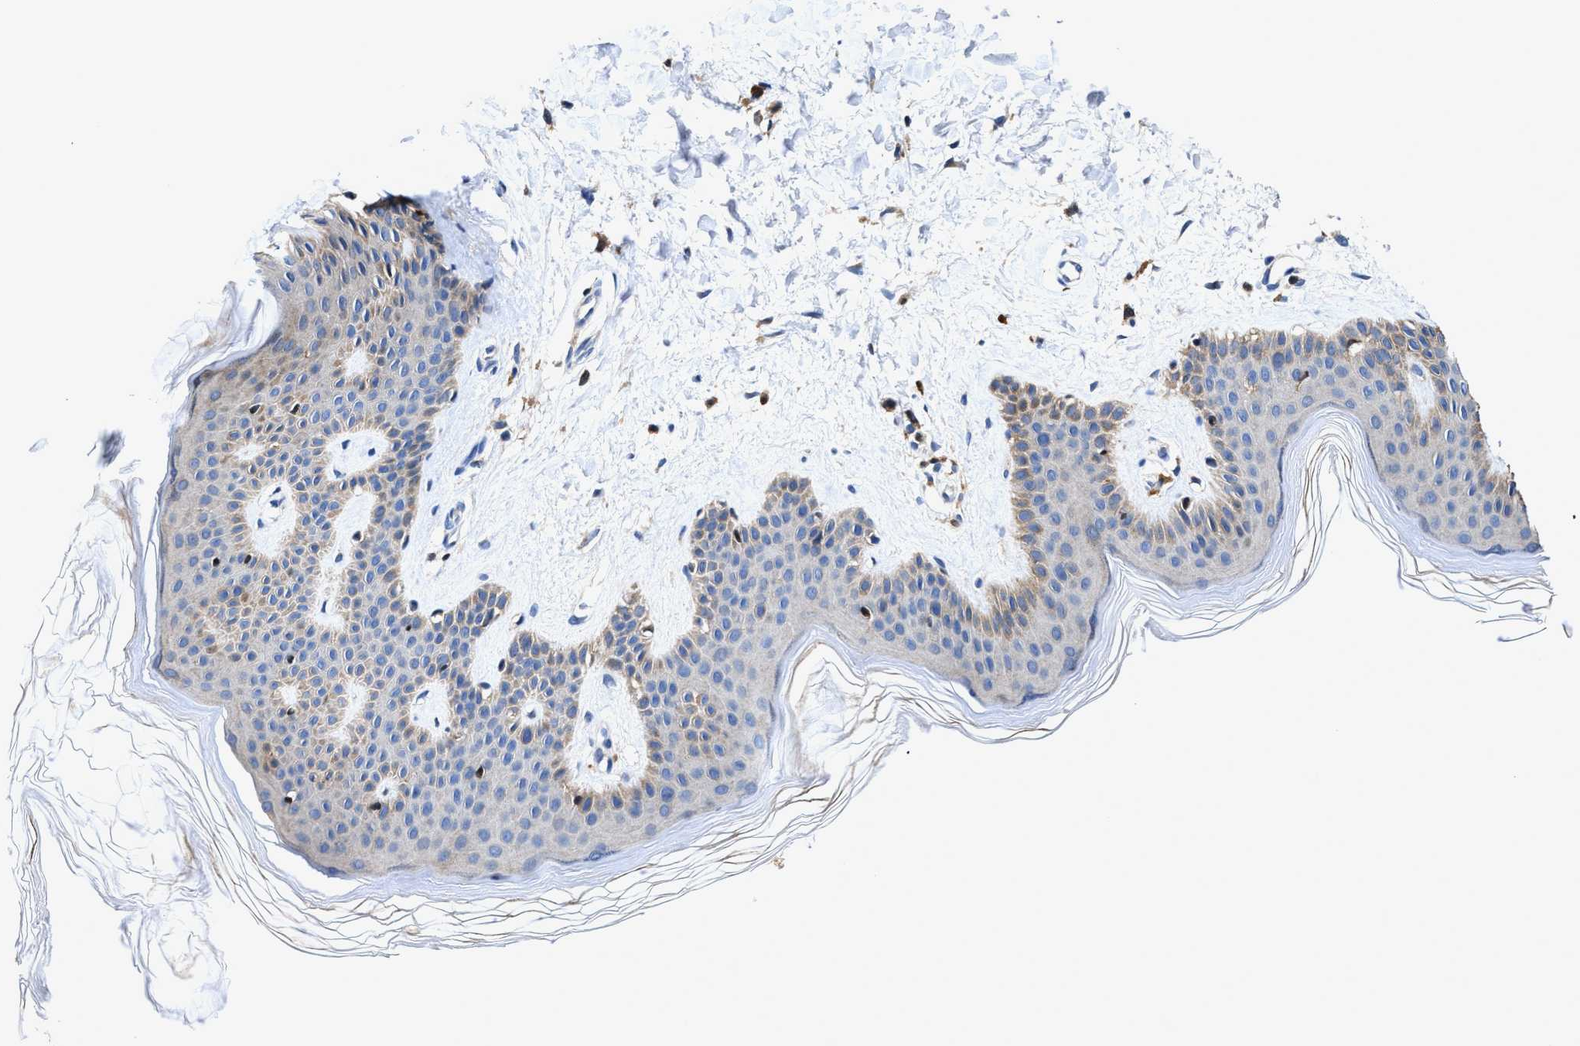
{"staining": {"intensity": "moderate", "quantity": ">75%", "location": "cytoplasmic/membranous"}, "tissue": "skin", "cell_type": "Fibroblasts", "image_type": "normal", "snomed": [{"axis": "morphology", "description": "Normal tissue, NOS"}, {"axis": "morphology", "description": "Malignant melanoma, Metastatic site"}, {"axis": "topography", "description": "Skin"}], "caption": "DAB (3,3'-diaminobenzidine) immunohistochemical staining of normal human skin displays moderate cytoplasmic/membranous protein expression in approximately >75% of fibroblasts.", "gene": "RGS10", "patient": {"sex": "male", "age": 41}}